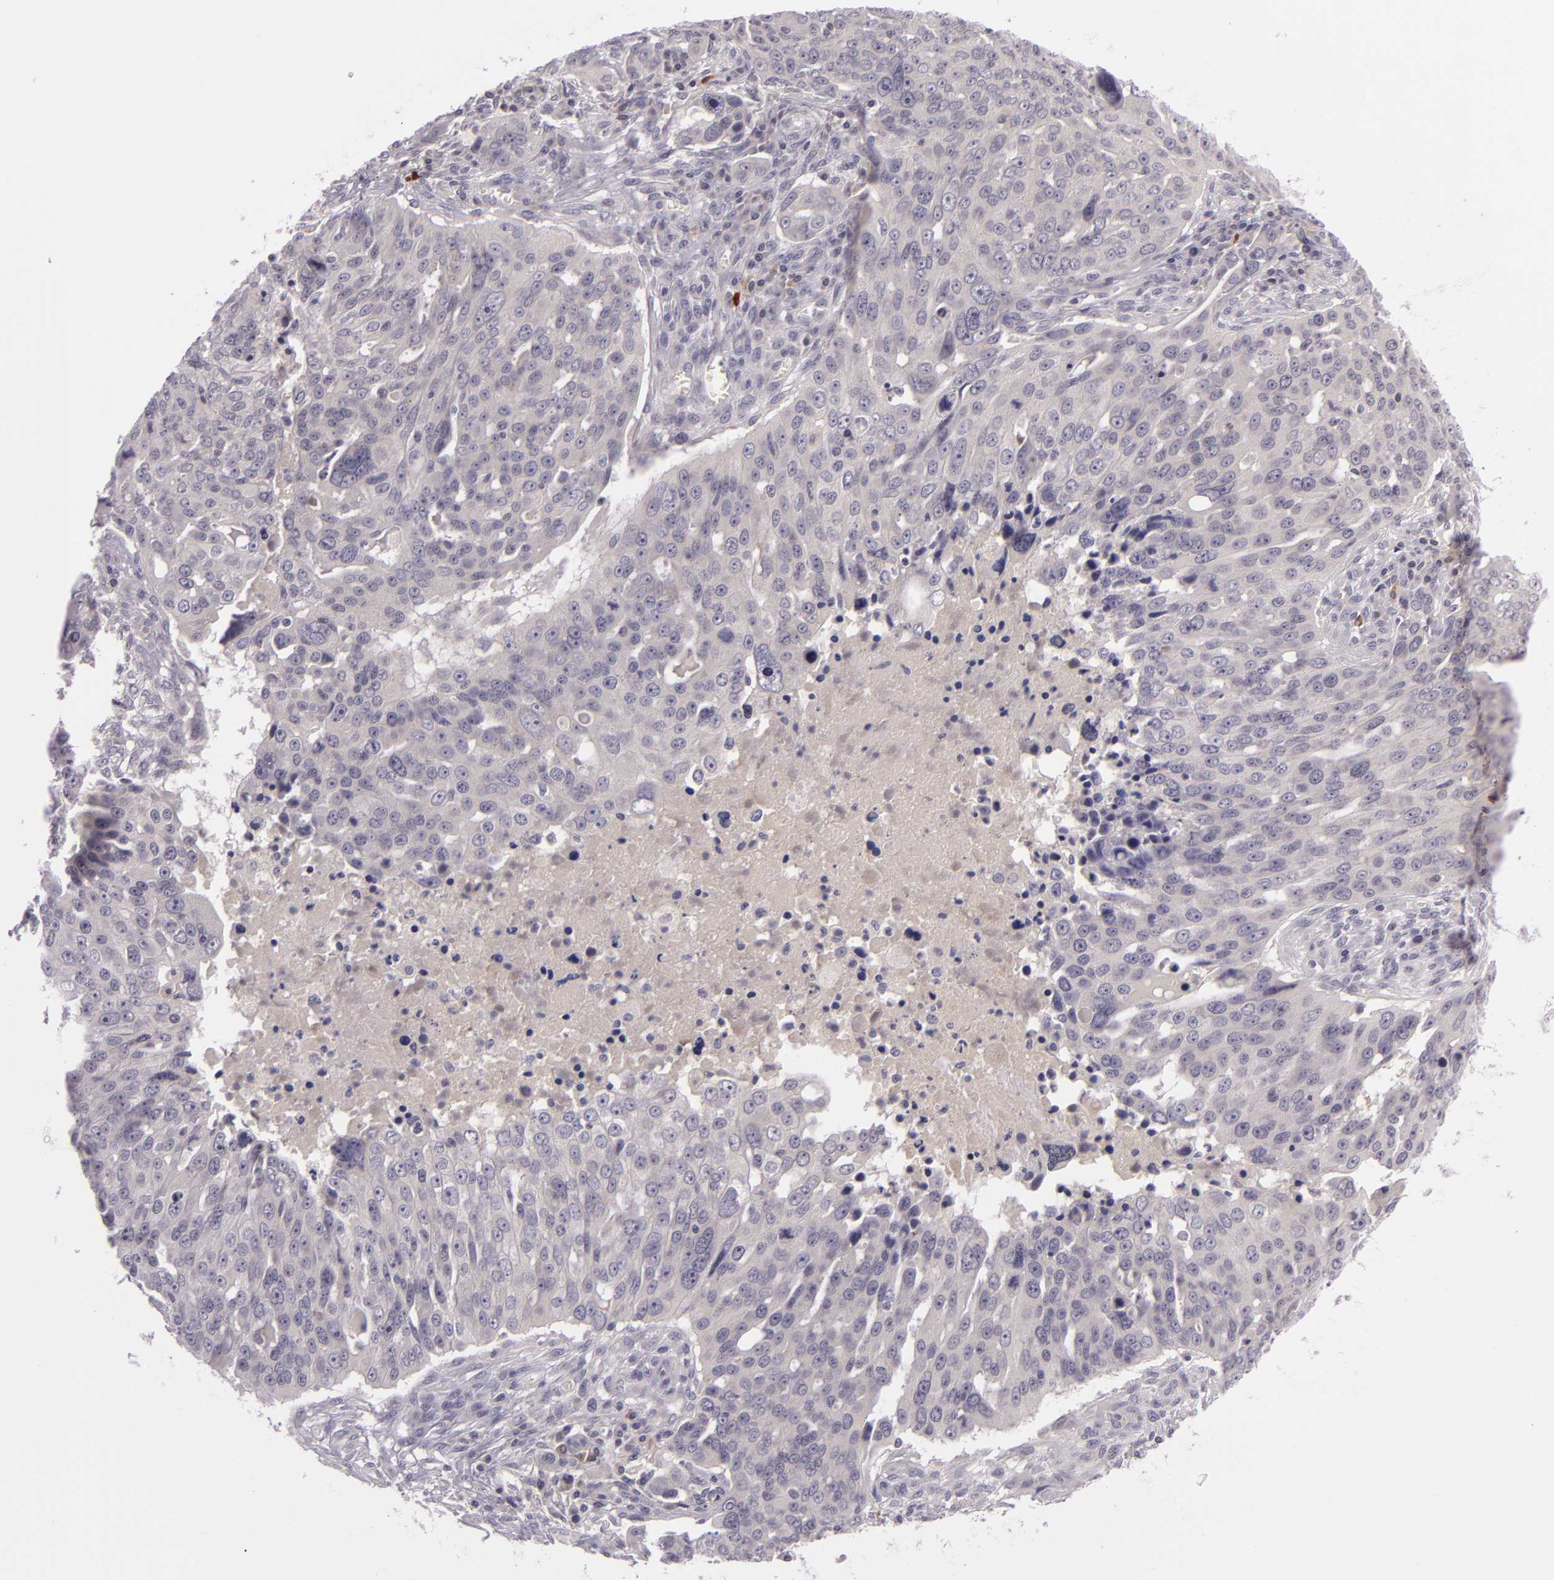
{"staining": {"intensity": "negative", "quantity": "none", "location": "none"}, "tissue": "ovarian cancer", "cell_type": "Tumor cells", "image_type": "cancer", "snomed": [{"axis": "morphology", "description": "Carcinoma, endometroid"}, {"axis": "topography", "description": "Ovary"}], "caption": "An IHC image of ovarian endometroid carcinoma is shown. There is no staining in tumor cells of ovarian endometroid carcinoma.", "gene": "DAG1", "patient": {"sex": "female", "age": 75}}